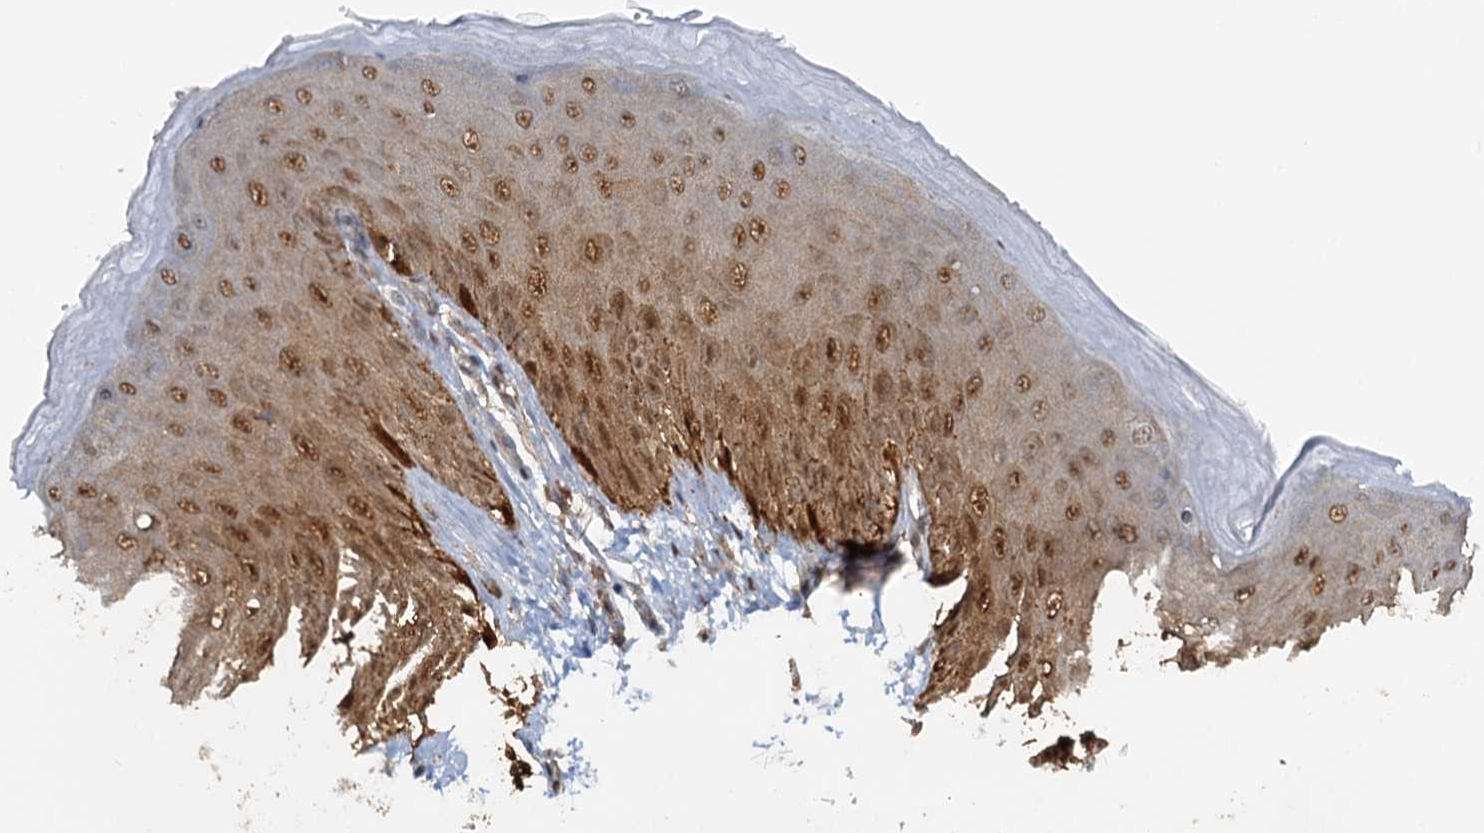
{"staining": {"intensity": "strong", "quantity": ">75%", "location": "cytoplasmic/membranous,nuclear"}, "tissue": "skin", "cell_type": "Epidermal cells", "image_type": "normal", "snomed": [{"axis": "morphology", "description": "Normal tissue, NOS"}, {"axis": "topography", "description": "Anal"}], "caption": "Strong cytoplasmic/membranous,nuclear expression is identified in about >75% of epidermal cells in benign skin. Immunohistochemistry stains the protein of interest in brown and the nuclei are stained blue.", "gene": "SPINDOC", "patient": {"sex": "male", "age": 44}}